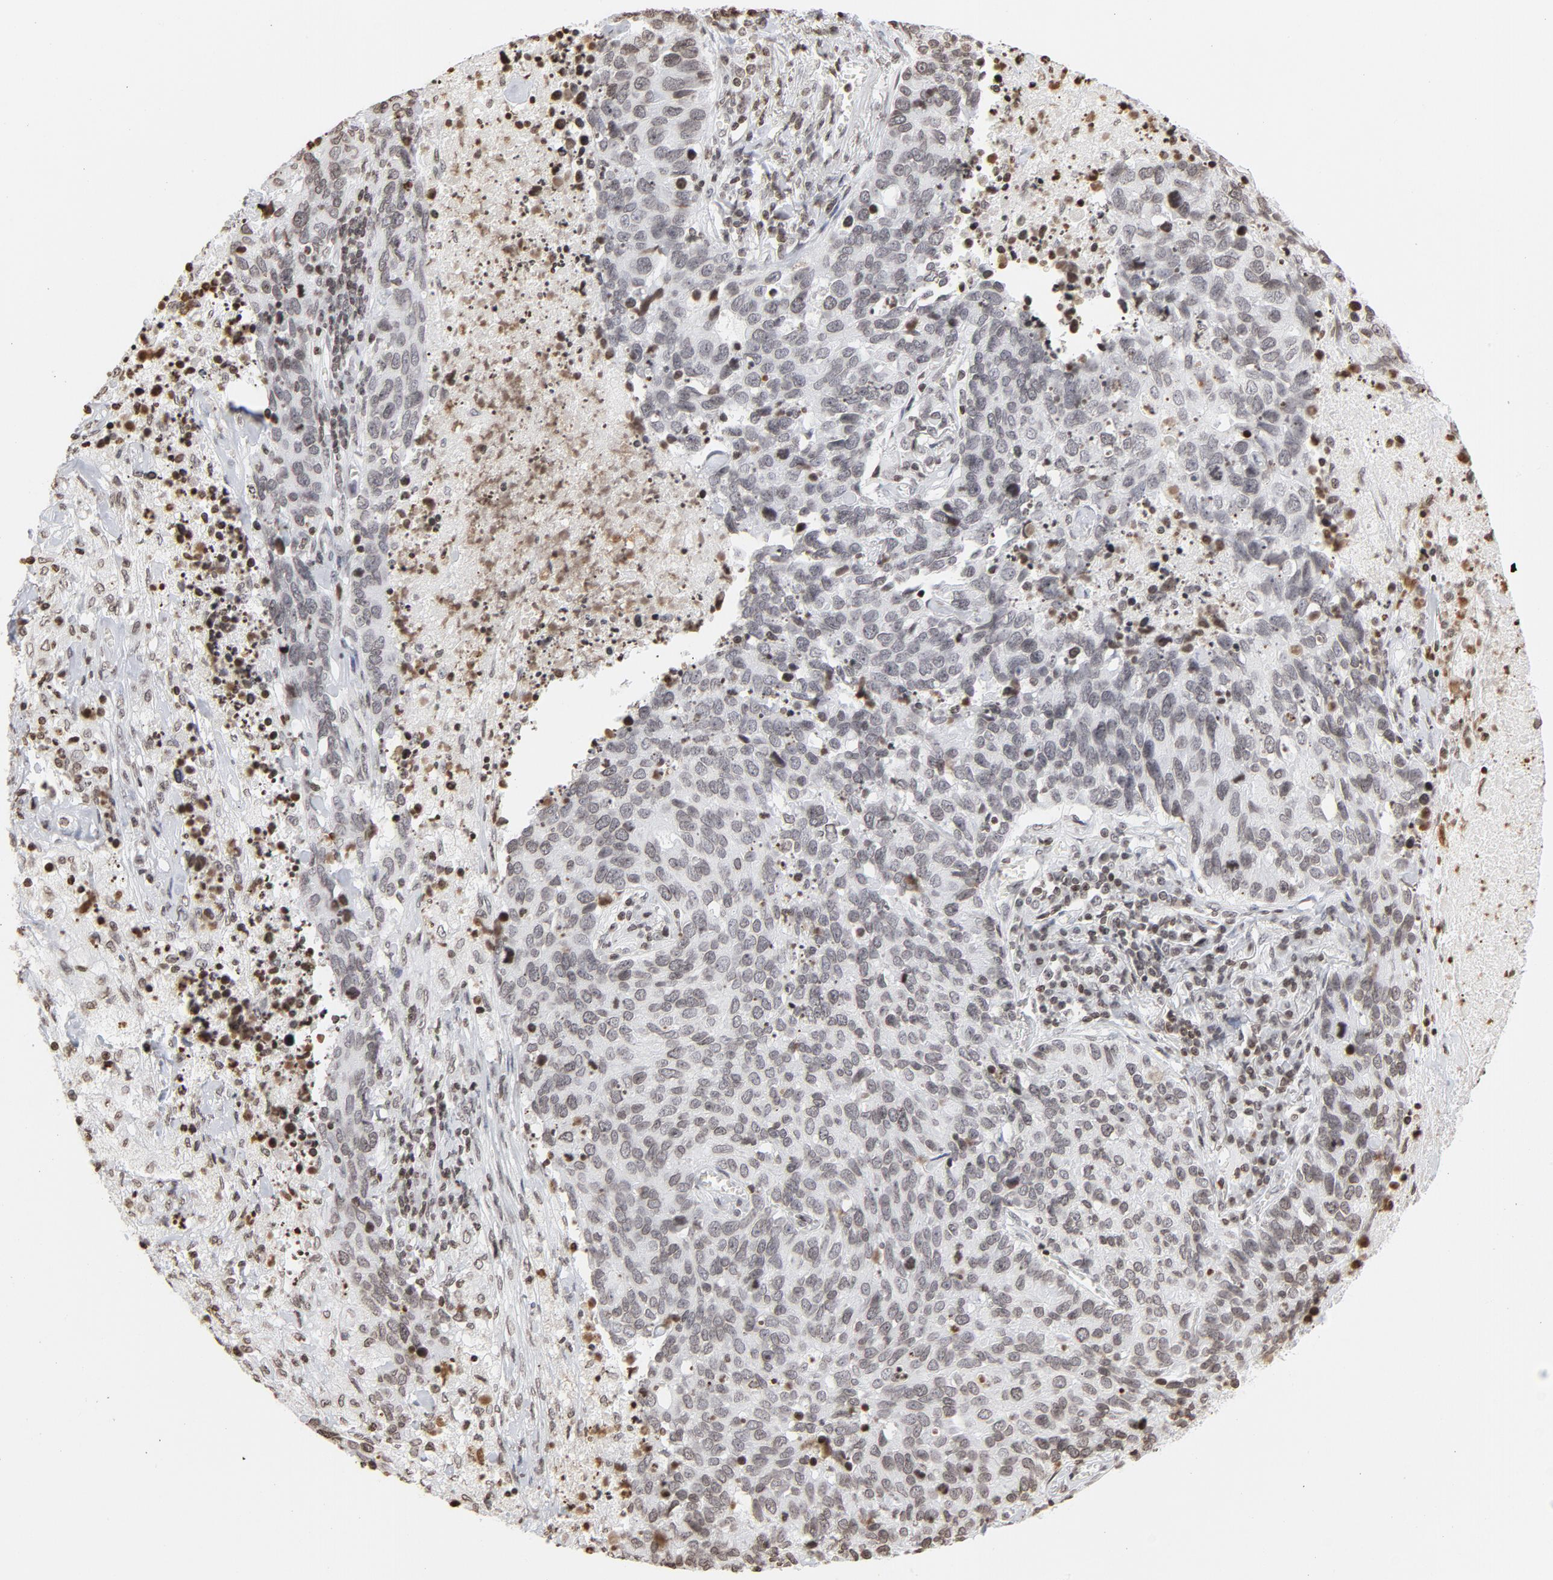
{"staining": {"intensity": "weak", "quantity": "25%-75%", "location": "nuclear"}, "tissue": "lung cancer", "cell_type": "Tumor cells", "image_type": "cancer", "snomed": [{"axis": "morphology", "description": "Neoplasm, malignant, NOS"}, {"axis": "topography", "description": "Lung"}], "caption": "High-power microscopy captured an immunohistochemistry (IHC) image of lung neoplasm (malignant), revealing weak nuclear staining in approximately 25%-75% of tumor cells.", "gene": "H2AC12", "patient": {"sex": "female", "age": 76}}